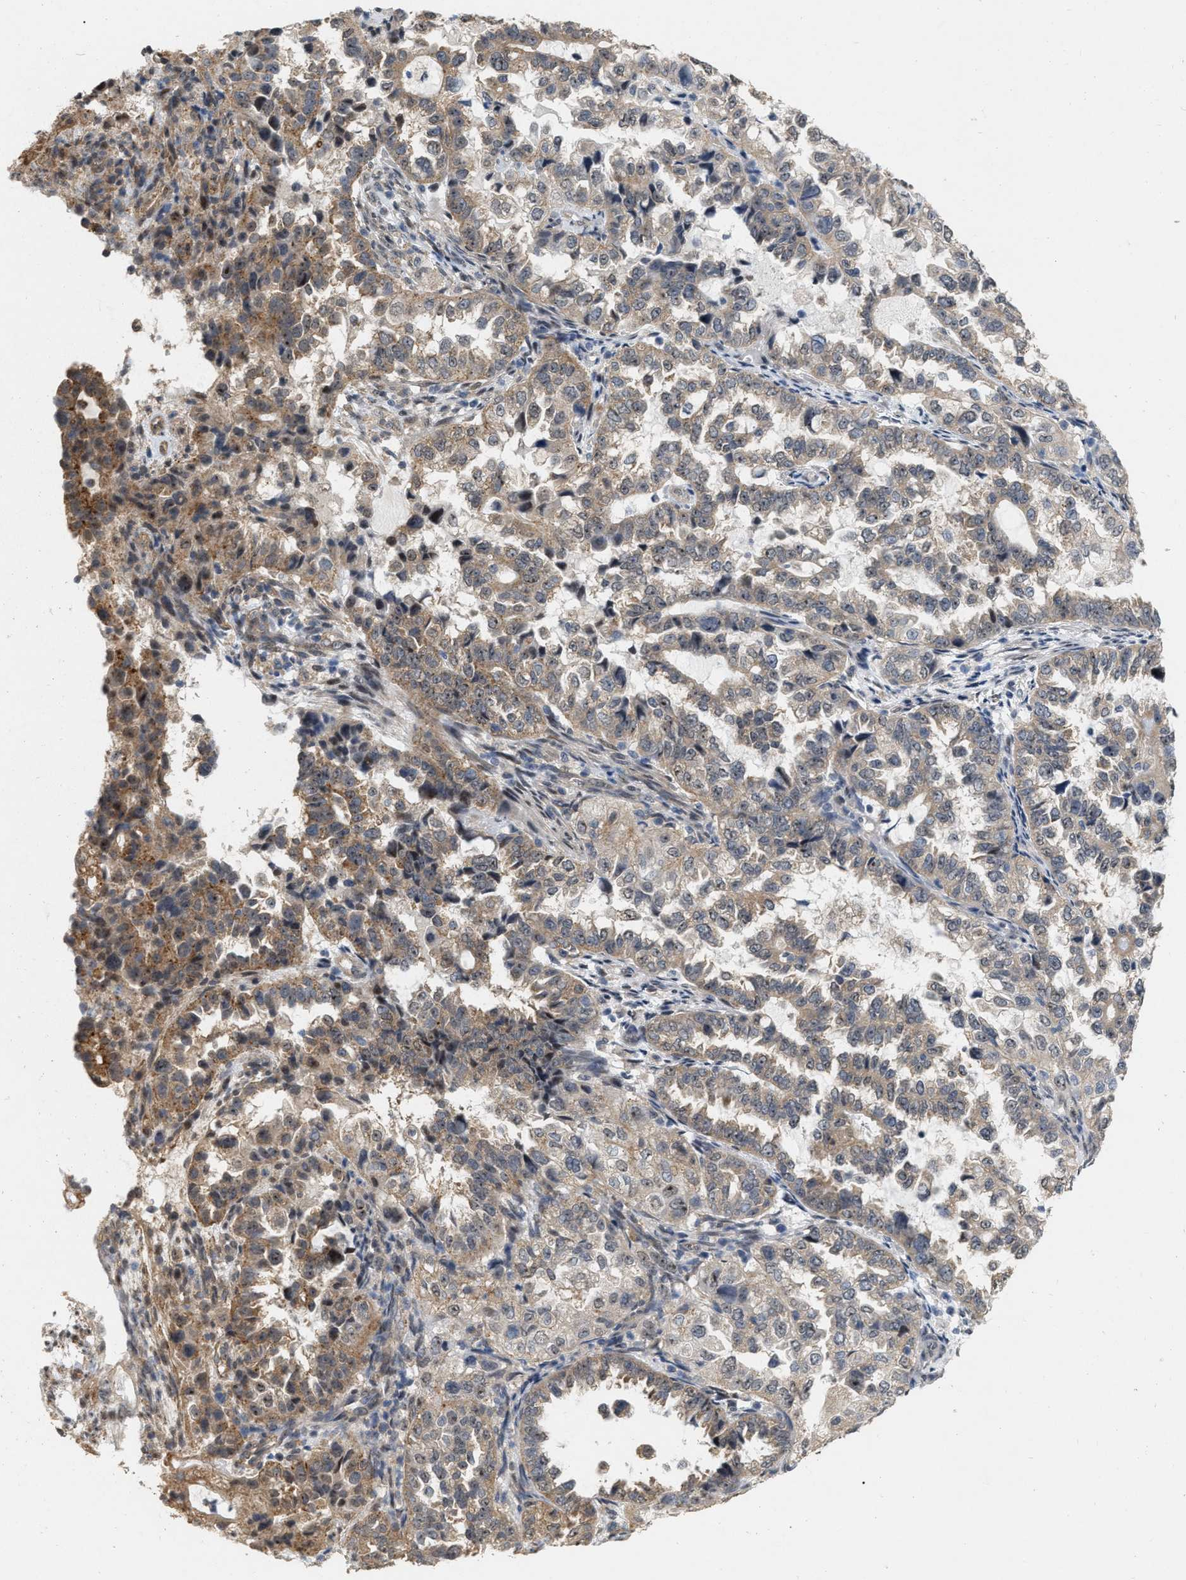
{"staining": {"intensity": "moderate", "quantity": "25%-75%", "location": "cytoplasmic/membranous"}, "tissue": "endometrial cancer", "cell_type": "Tumor cells", "image_type": "cancer", "snomed": [{"axis": "morphology", "description": "Adenocarcinoma, NOS"}, {"axis": "topography", "description": "Endometrium"}], "caption": "A brown stain highlights moderate cytoplasmic/membranous positivity of a protein in adenocarcinoma (endometrial) tumor cells.", "gene": "RUVBL1", "patient": {"sex": "female", "age": 85}}